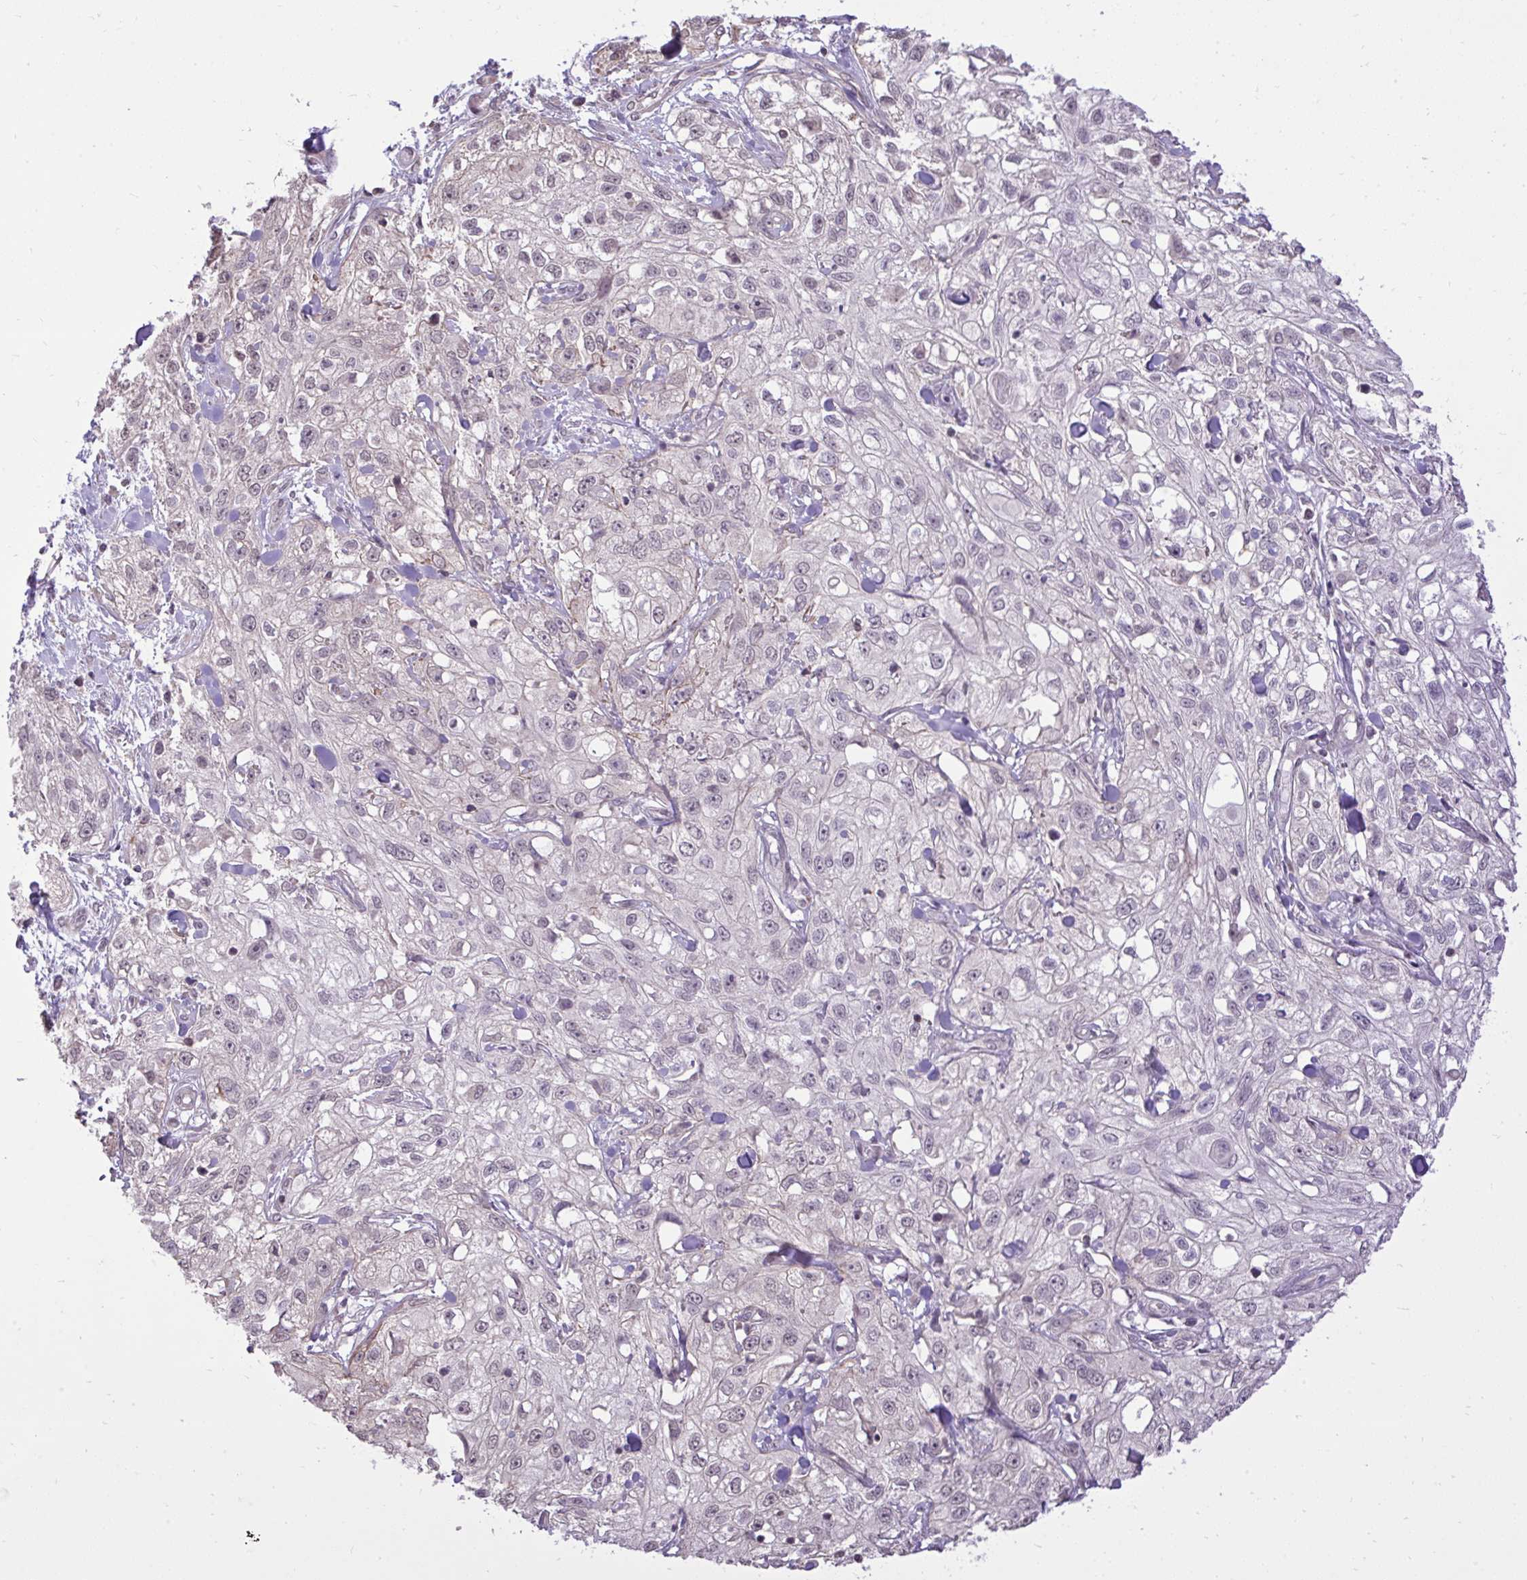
{"staining": {"intensity": "negative", "quantity": "none", "location": "none"}, "tissue": "skin cancer", "cell_type": "Tumor cells", "image_type": "cancer", "snomed": [{"axis": "morphology", "description": "Squamous cell carcinoma, NOS"}, {"axis": "topography", "description": "Skin"}, {"axis": "topography", "description": "Vulva"}], "caption": "Immunohistochemical staining of skin squamous cell carcinoma demonstrates no significant staining in tumor cells.", "gene": "CYP20A1", "patient": {"sex": "female", "age": 86}}